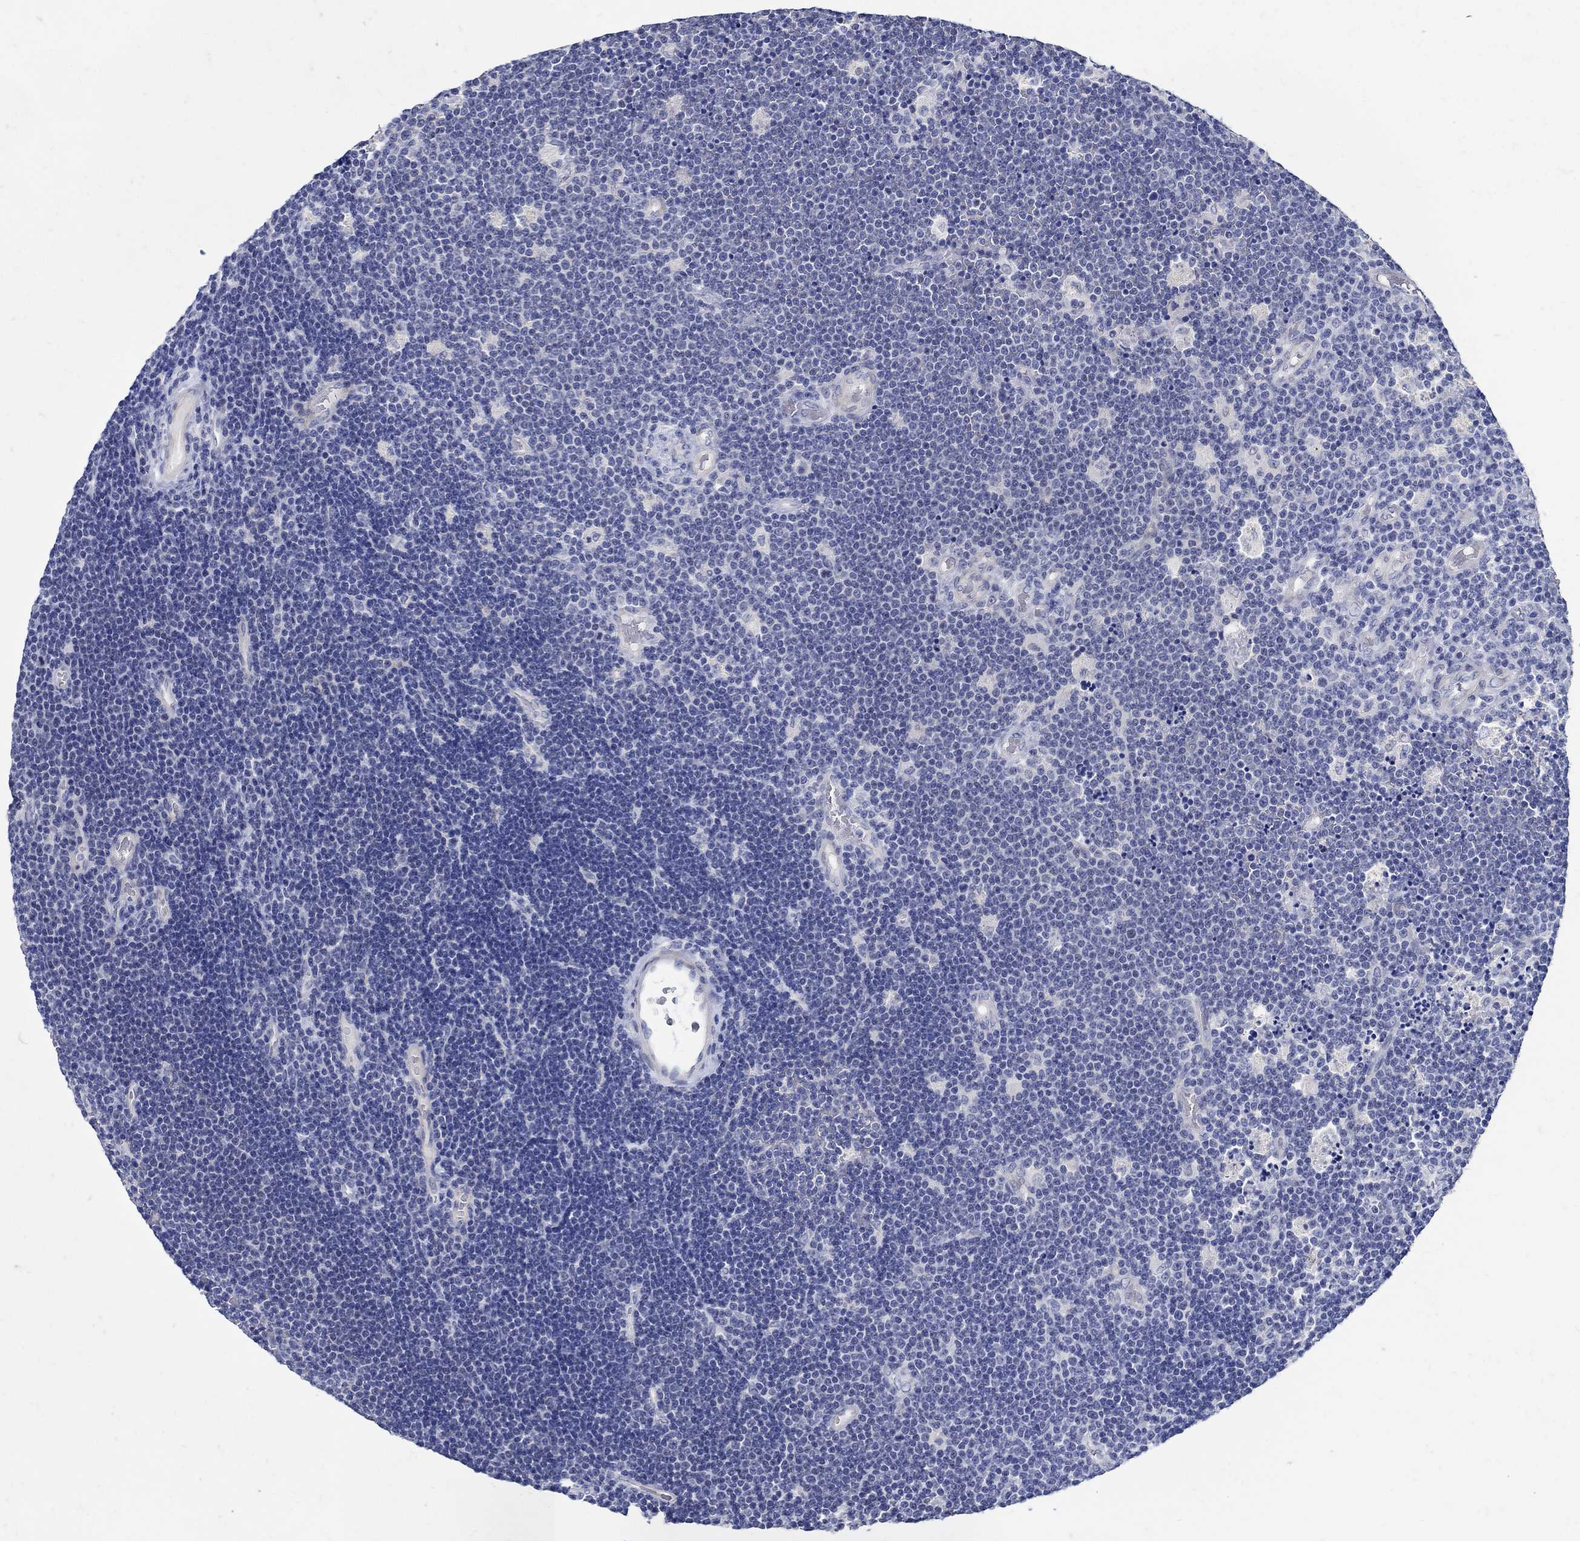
{"staining": {"intensity": "negative", "quantity": "none", "location": "none"}, "tissue": "lymphoma", "cell_type": "Tumor cells", "image_type": "cancer", "snomed": [{"axis": "morphology", "description": "Malignant lymphoma, non-Hodgkin's type, Low grade"}, {"axis": "topography", "description": "Brain"}], "caption": "Histopathology image shows no protein staining in tumor cells of lymphoma tissue. (DAB immunohistochemistry, high magnification).", "gene": "NOS1", "patient": {"sex": "female", "age": 66}}